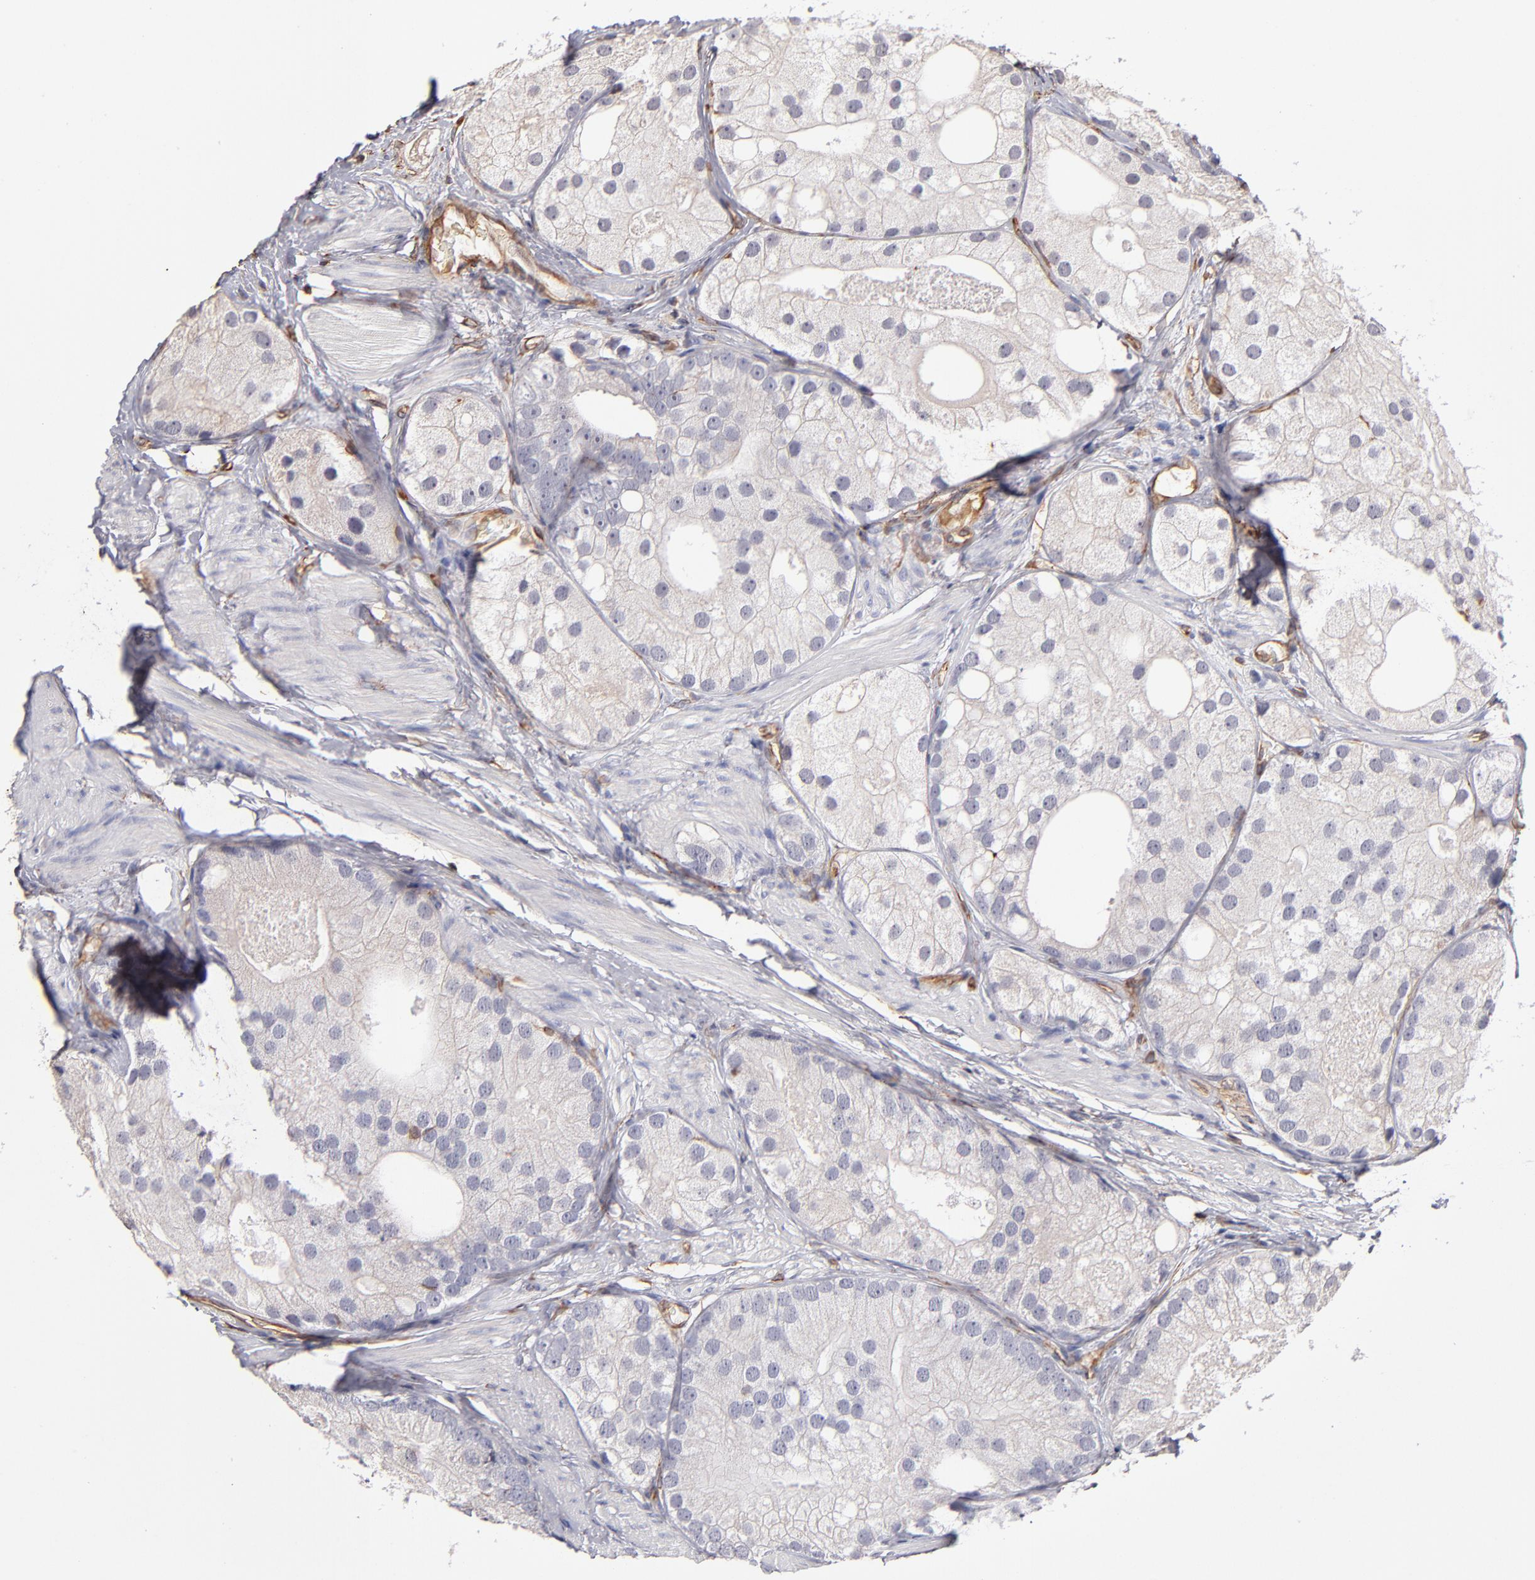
{"staining": {"intensity": "negative", "quantity": "none", "location": "none"}, "tissue": "prostate cancer", "cell_type": "Tumor cells", "image_type": "cancer", "snomed": [{"axis": "morphology", "description": "Adenocarcinoma, Low grade"}, {"axis": "topography", "description": "Prostate"}], "caption": "The IHC micrograph has no significant expression in tumor cells of prostate cancer (adenocarcinoma (low-grade)) tissue.", "gene": "ABCC1", "patient": {"sex": "male", "age": 69}}